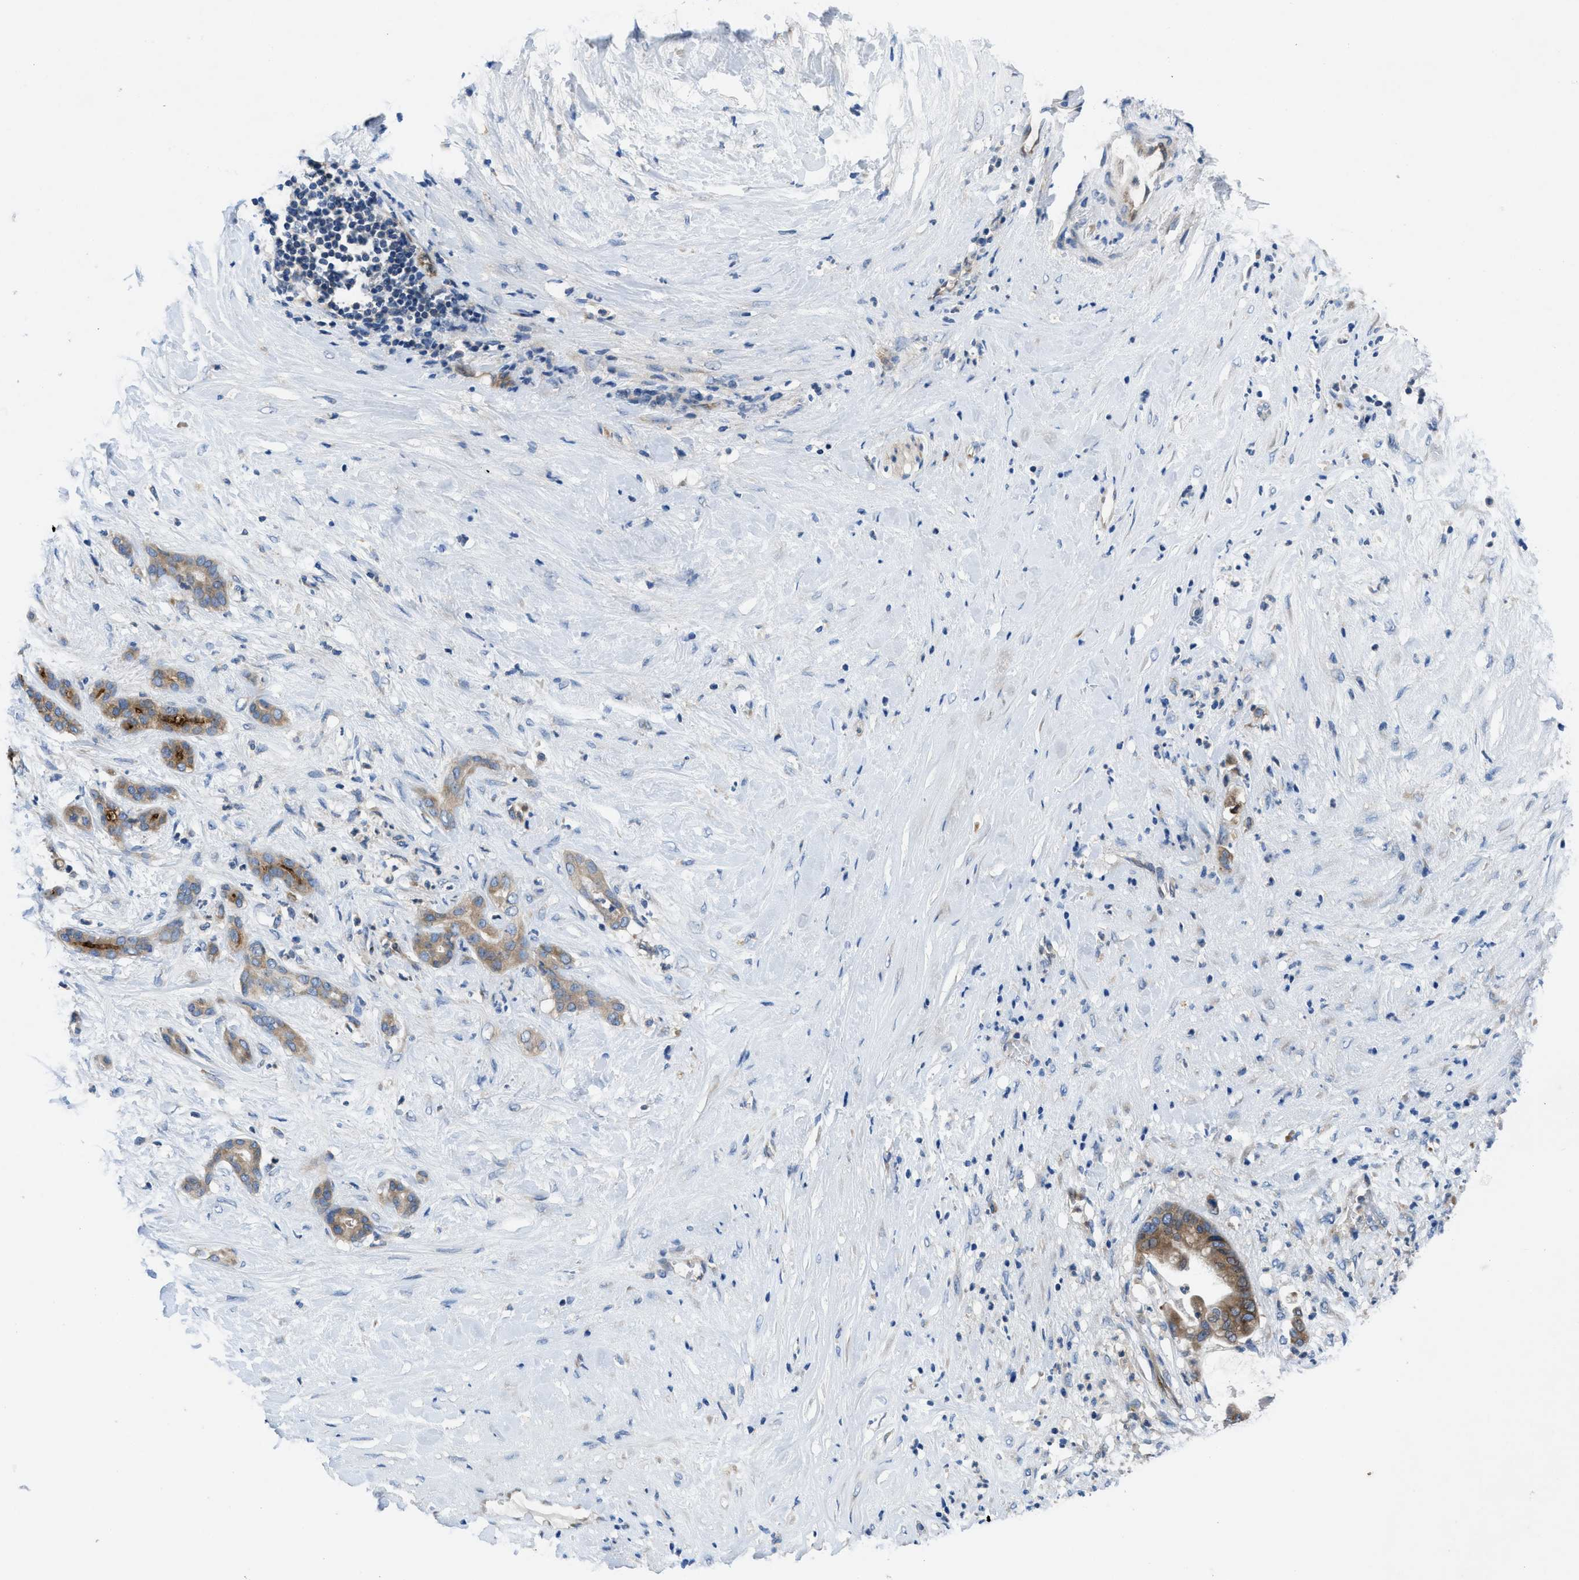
{"staining": {"intensity": "moderate", "quantity": ">75%", "location": "cytoplasmic/membranous"}, "tissue": "pancreatic cancer", "cell_type": "Tumor cells", "image_type": "cancer", "snomed": [{"axis": "morphology", "description": "Adenocarcinoma, NOS"}, {"axis": "topography", "description": "Pancreas"}], "caption": "The micrograph displays staining of adenocarcinoma (pancreatic), revealing moderate cytoplasmic/membranous protein staining (brown color) within tumor cells. (Stains: DAB (3,3'-diaminobenzidine) in brown, nuclei in blue, Microscopy: brightfield microscopy at high magnification).", "gene": "PGR", "patient": {"sex": "male", "age": 41}}